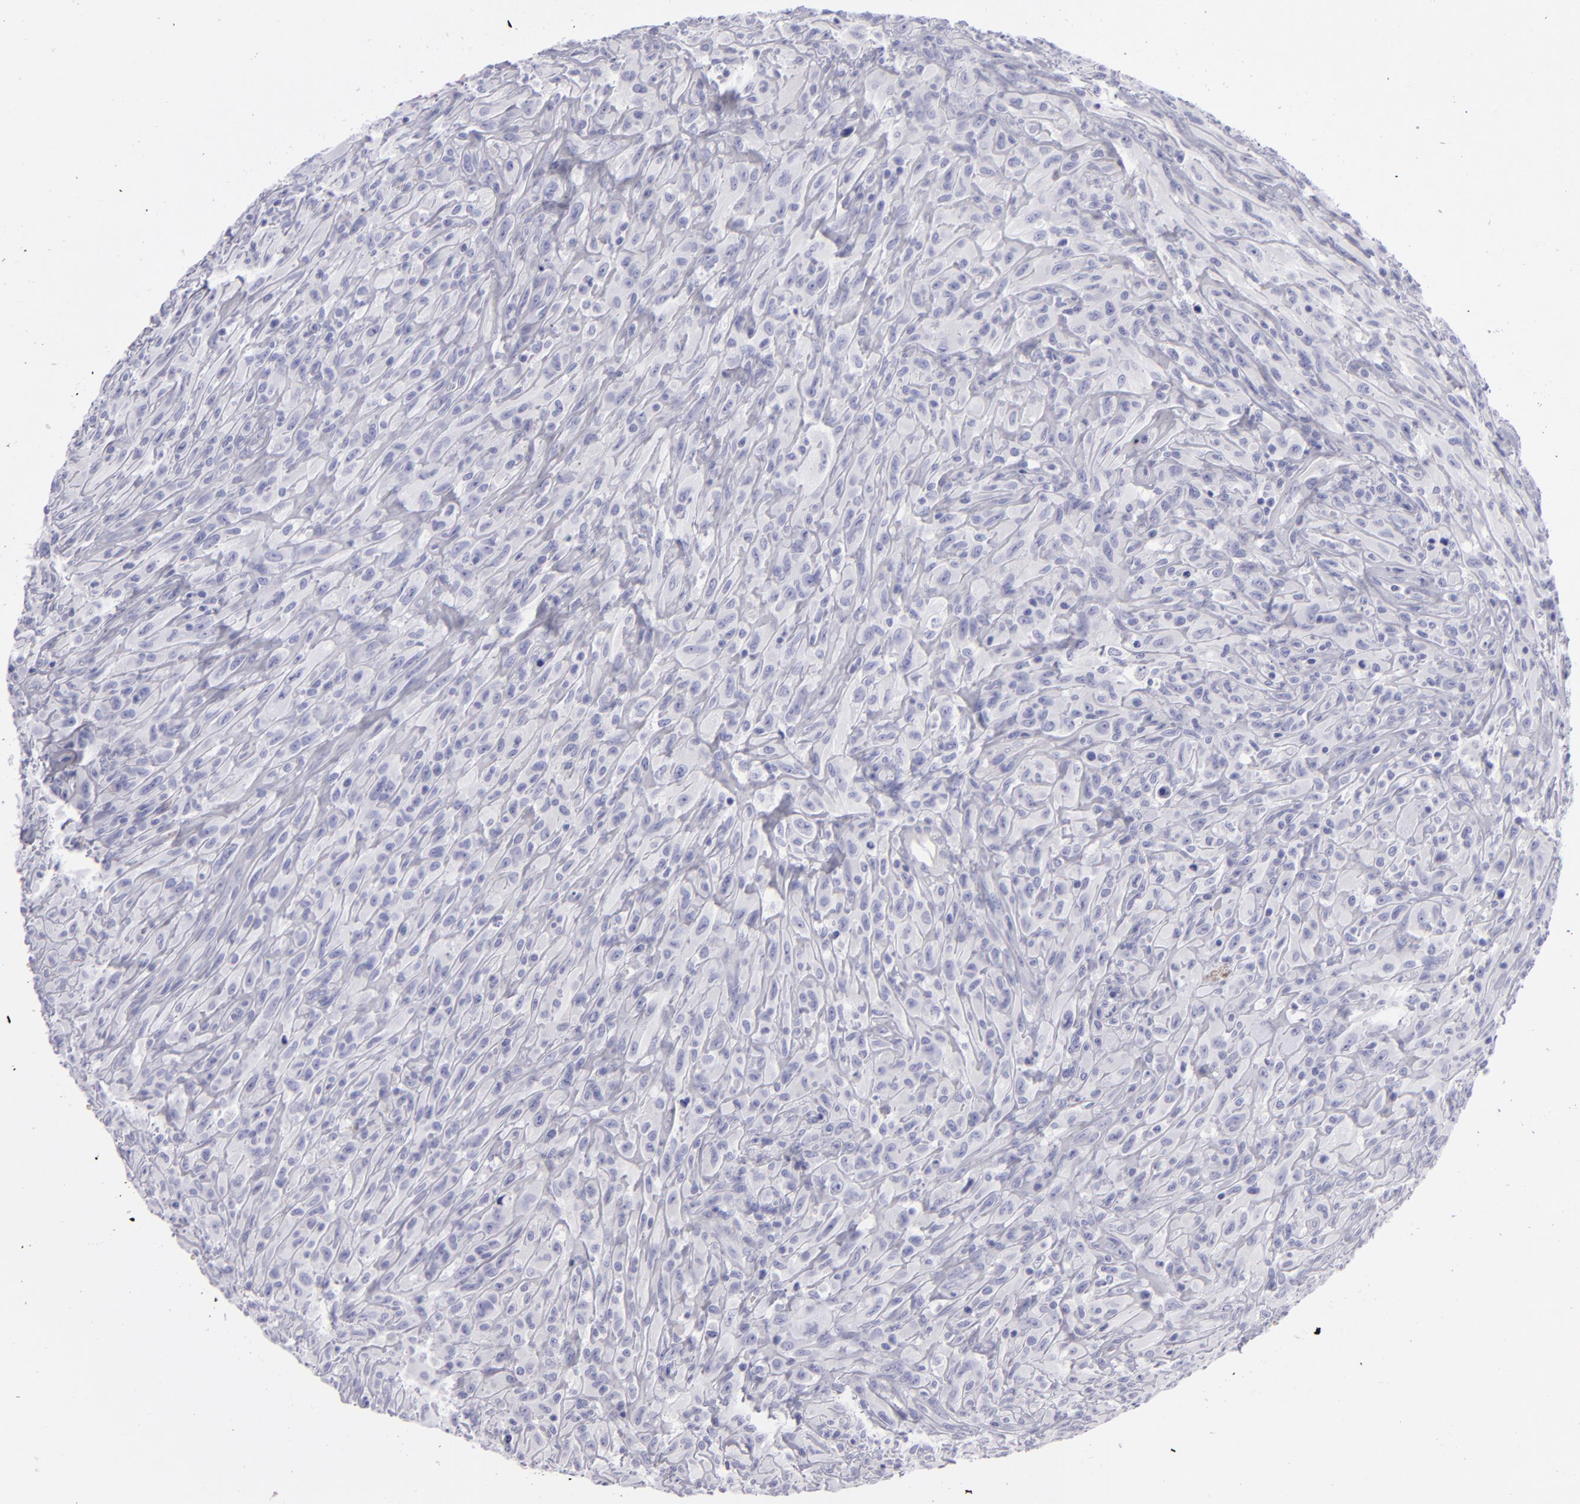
{"staining": {"intensity": "negative", "quantity": "none", "location": "none"}, "tissue": "glioma", "cell_type": "Tumor cells", "image_type": "cancer", "snomed": [{"axis": "morphology", "description": "Glioma, malignant, High grade"}, {"axis": "topography", "description": "Brain"}], "caption": "A micrograph of high-grade glioma (malignant) stained for a protein reveals no brown staining in tumor cells.", "gene": "CD22", "patient": {"sex": "male", "age": 48}}